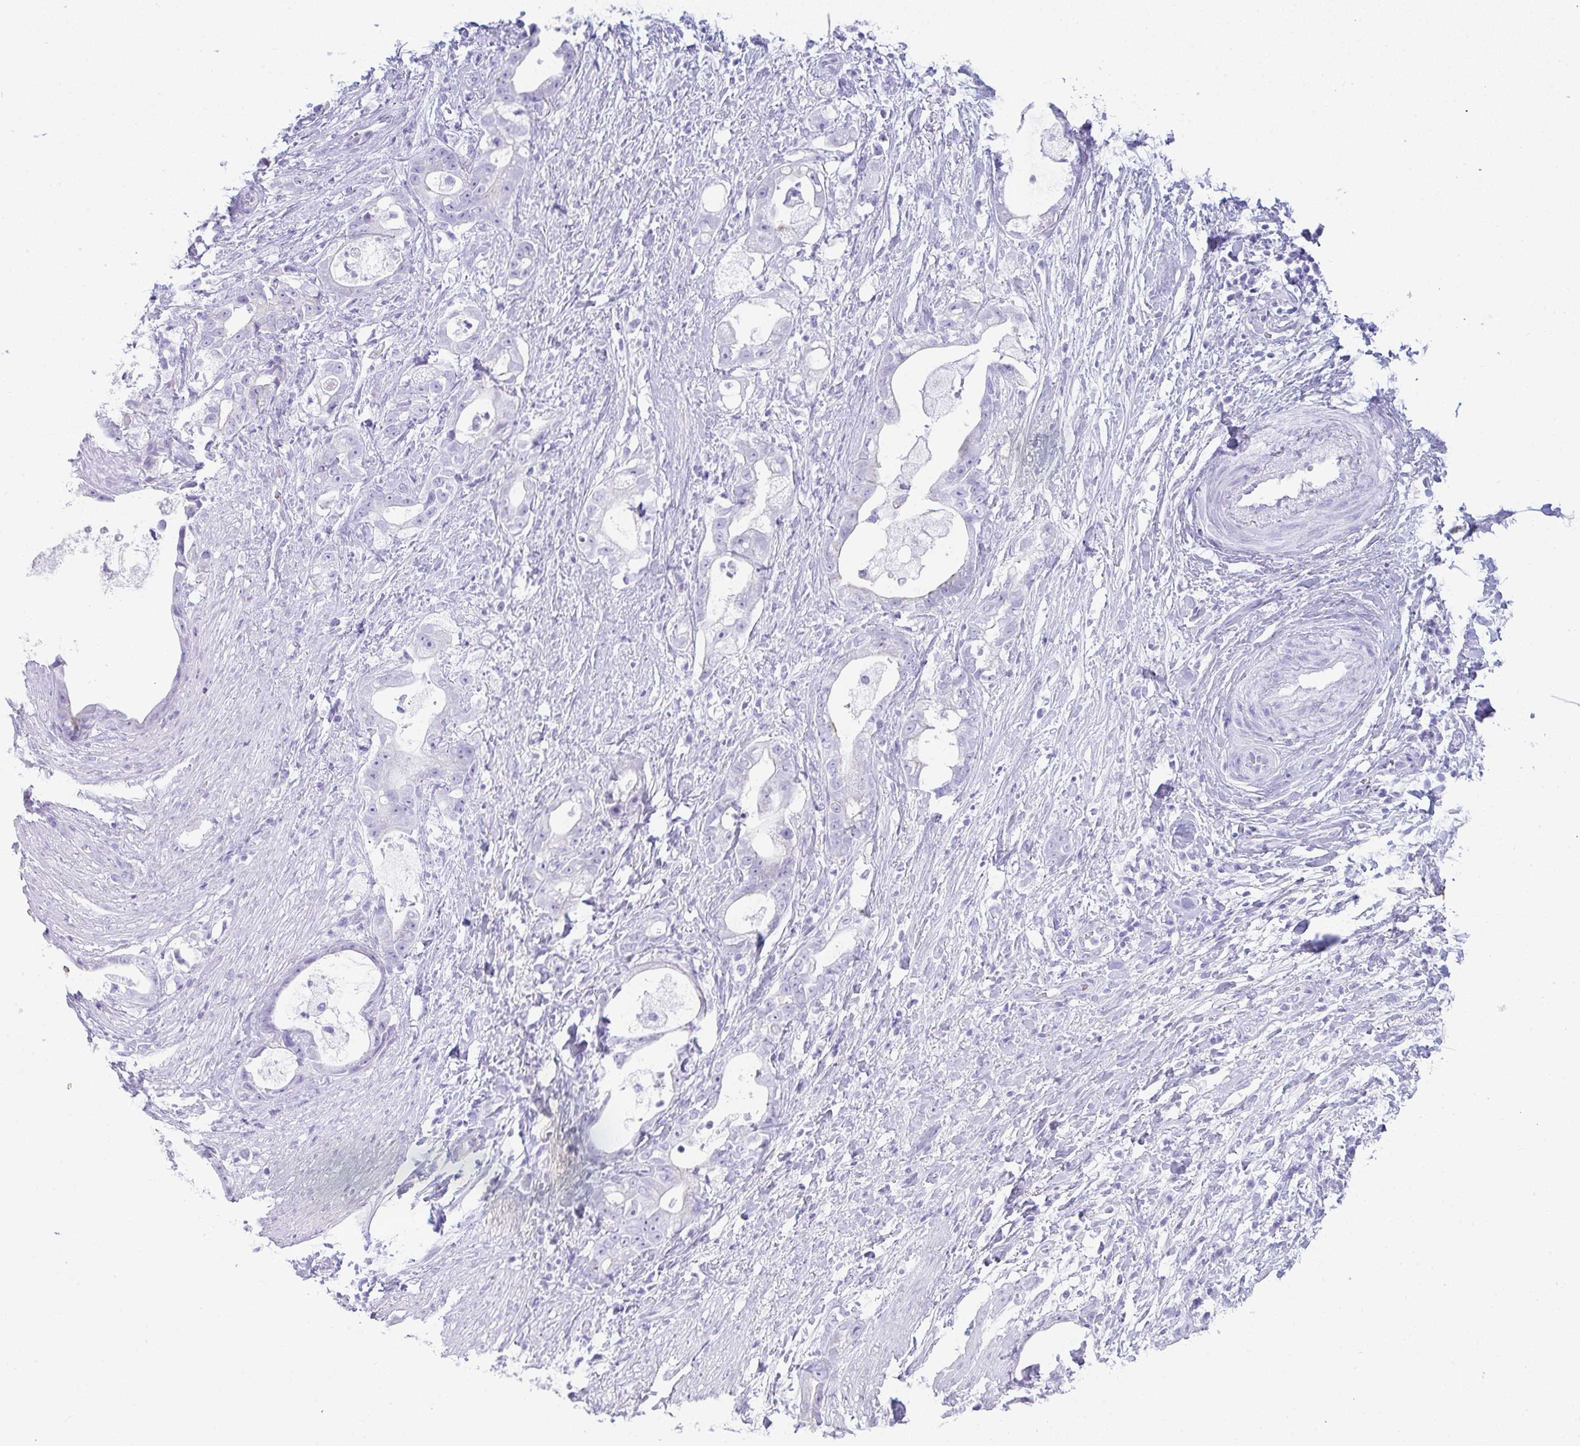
{"staining": {"intensity": "negative", "quantity": "none", "location": "none"}, "tissue": "stomach cancer", "cell_type": "Tumor cells", "image_type": "cancer", "snomed": [{"axis": "morphology", "description": "Adenocarcinoma, NOS"}, {"axis": "topography", "description": "Stomach"}], "caption": "Photomicrograph shows no significant protein positivity in tumor cells of stomach cancer.", "gene": "RASL10A", "patient": {"sex": "male", "age": 55}}